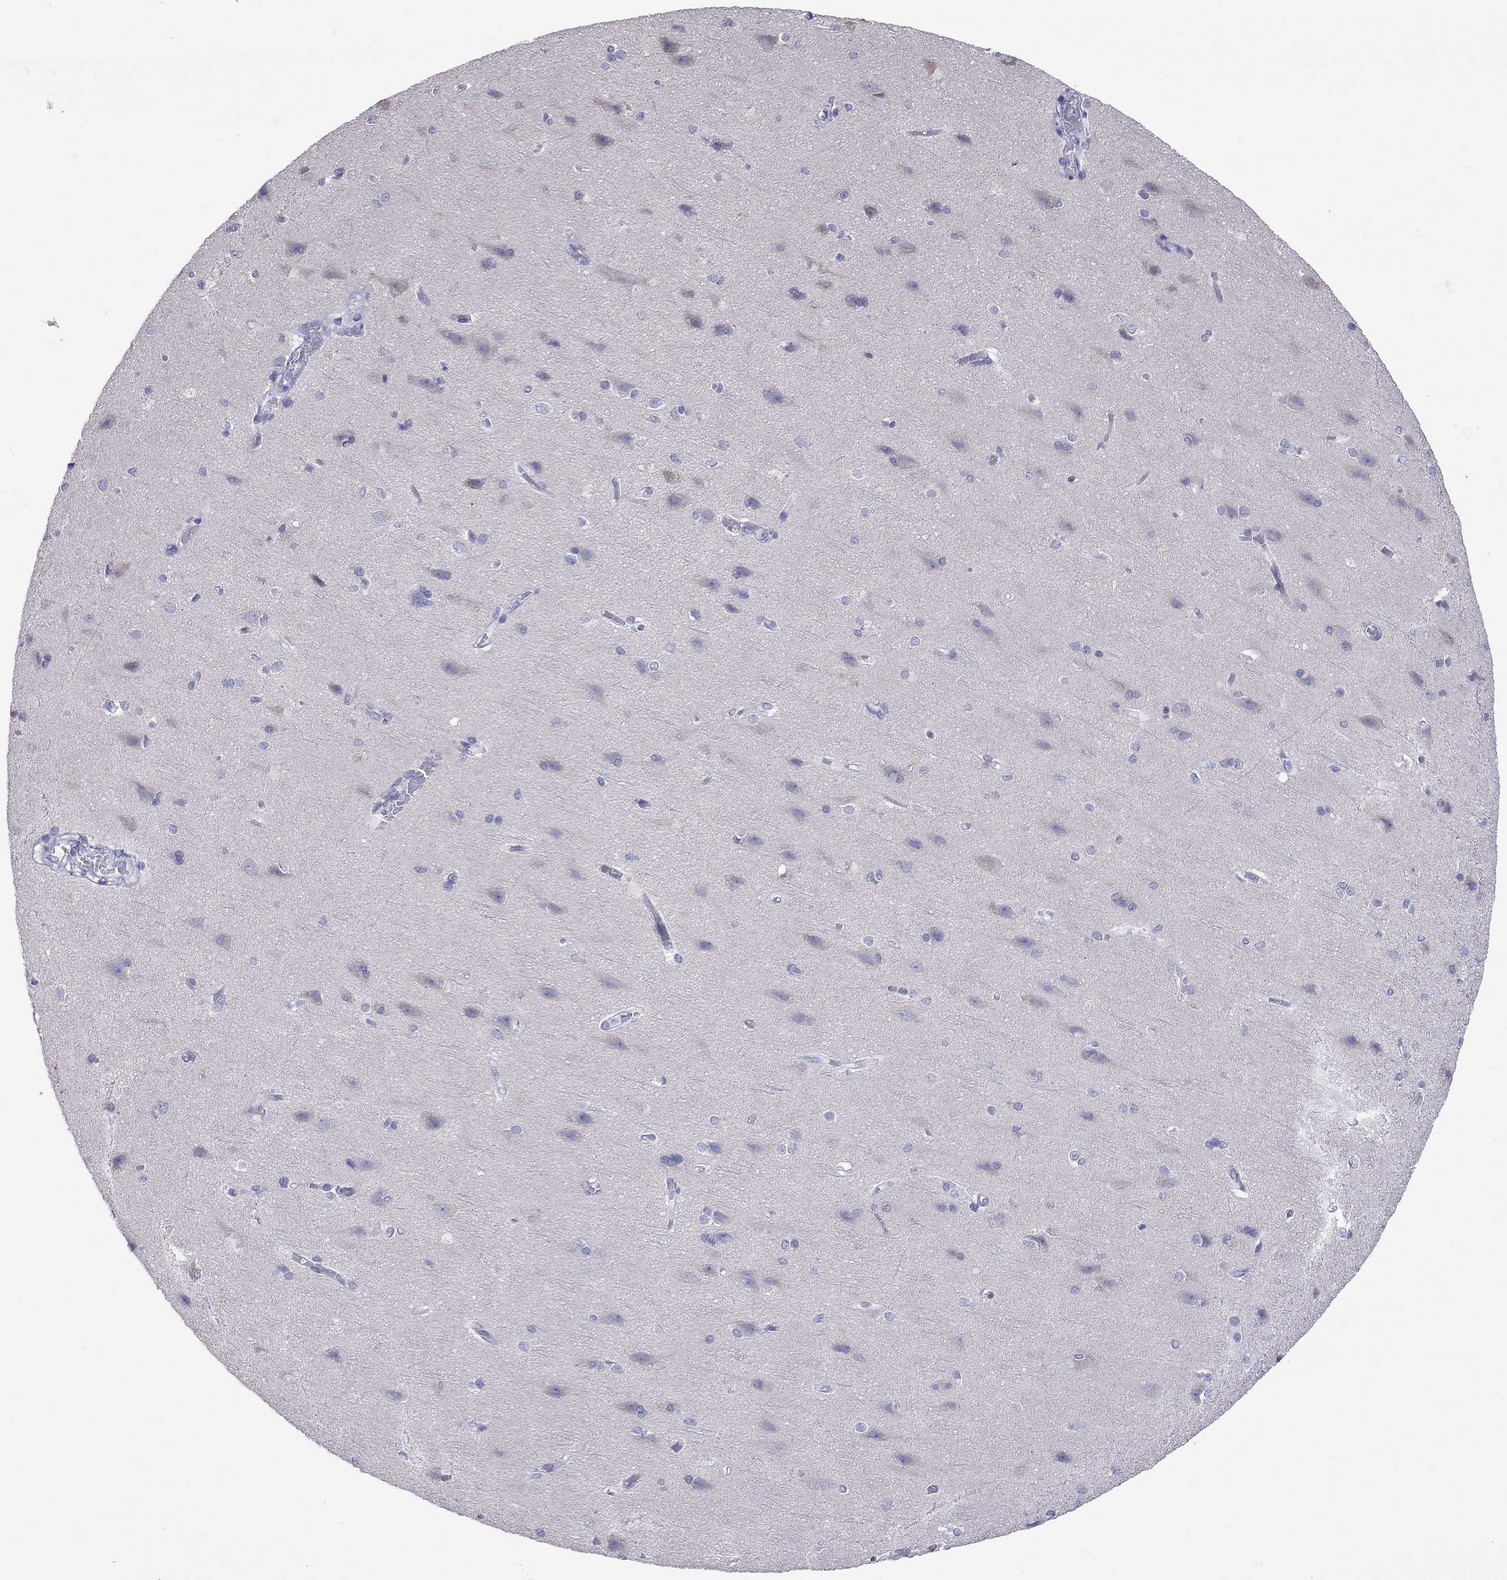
{"staining": {"intensity": "negative", "quantity": "none", "location": "none"}, "tissue": "cerebral cortex", "cell_type": "Endothelial cells", "image_type": "normal", "snomed": [{"axis": "morphology", "description": "Normal tissue, NOS"}, {"axis": "topography", "description": "Cerebral cortex"}], "caption": "Immunohistochemical staining of benign cerebral cortex shows no significant positivity in endothelial cells. (DAB (3,3'-diaminobenzidine) immunohistochemistry (IHC) visualized using brightfield microscopy, high magnification).", "gene": "COL9A1", "patient": {"sex": "male", "age": 37}}